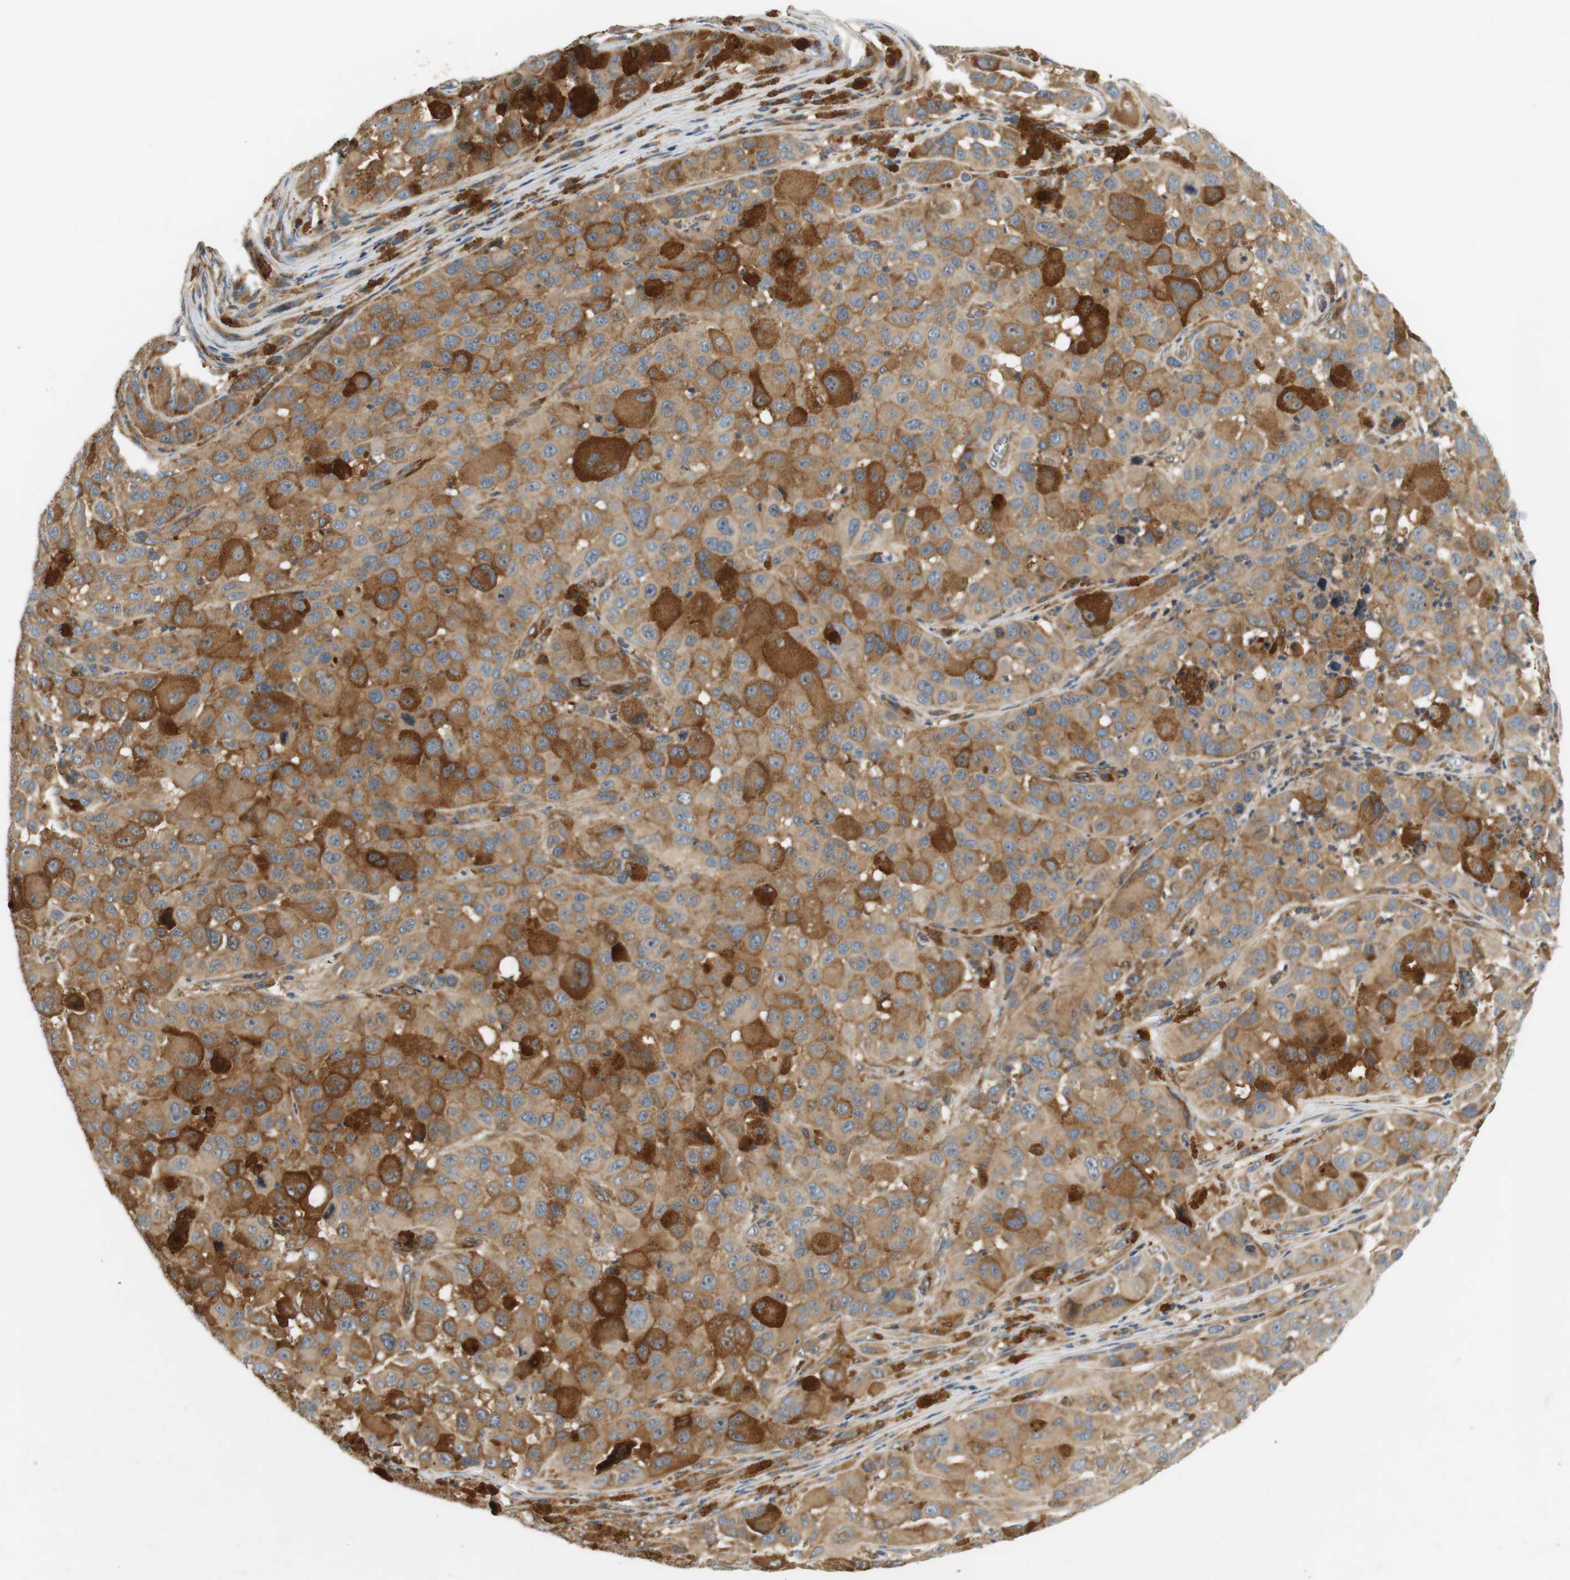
{"staining": {"intensity": "moderate", "quantity": ">75%", "location": "cytoplasmic/membranous"}, "tissue": "melanoma", "cell_type": "Tumor cells", "image_type": "cancer", "snomed": [{"axis": "morphology", "description": "Malignant melanoma, NOS"}, {"axis": "topography", "description": "Skin"}], "caption": "Protein staining of malignant melanoma tissue demonstrates moderate cytoplasmic/membranous staining in about >75% of tumor cells. The staining was performed using DAB (3,3'-diaminobenzidine), with brown indicating positive protein expression. Nuclei are stained blue with hematoxylin.", "gene": "SH3GLB1", "patient": {"sex": "male", "age": 96}}